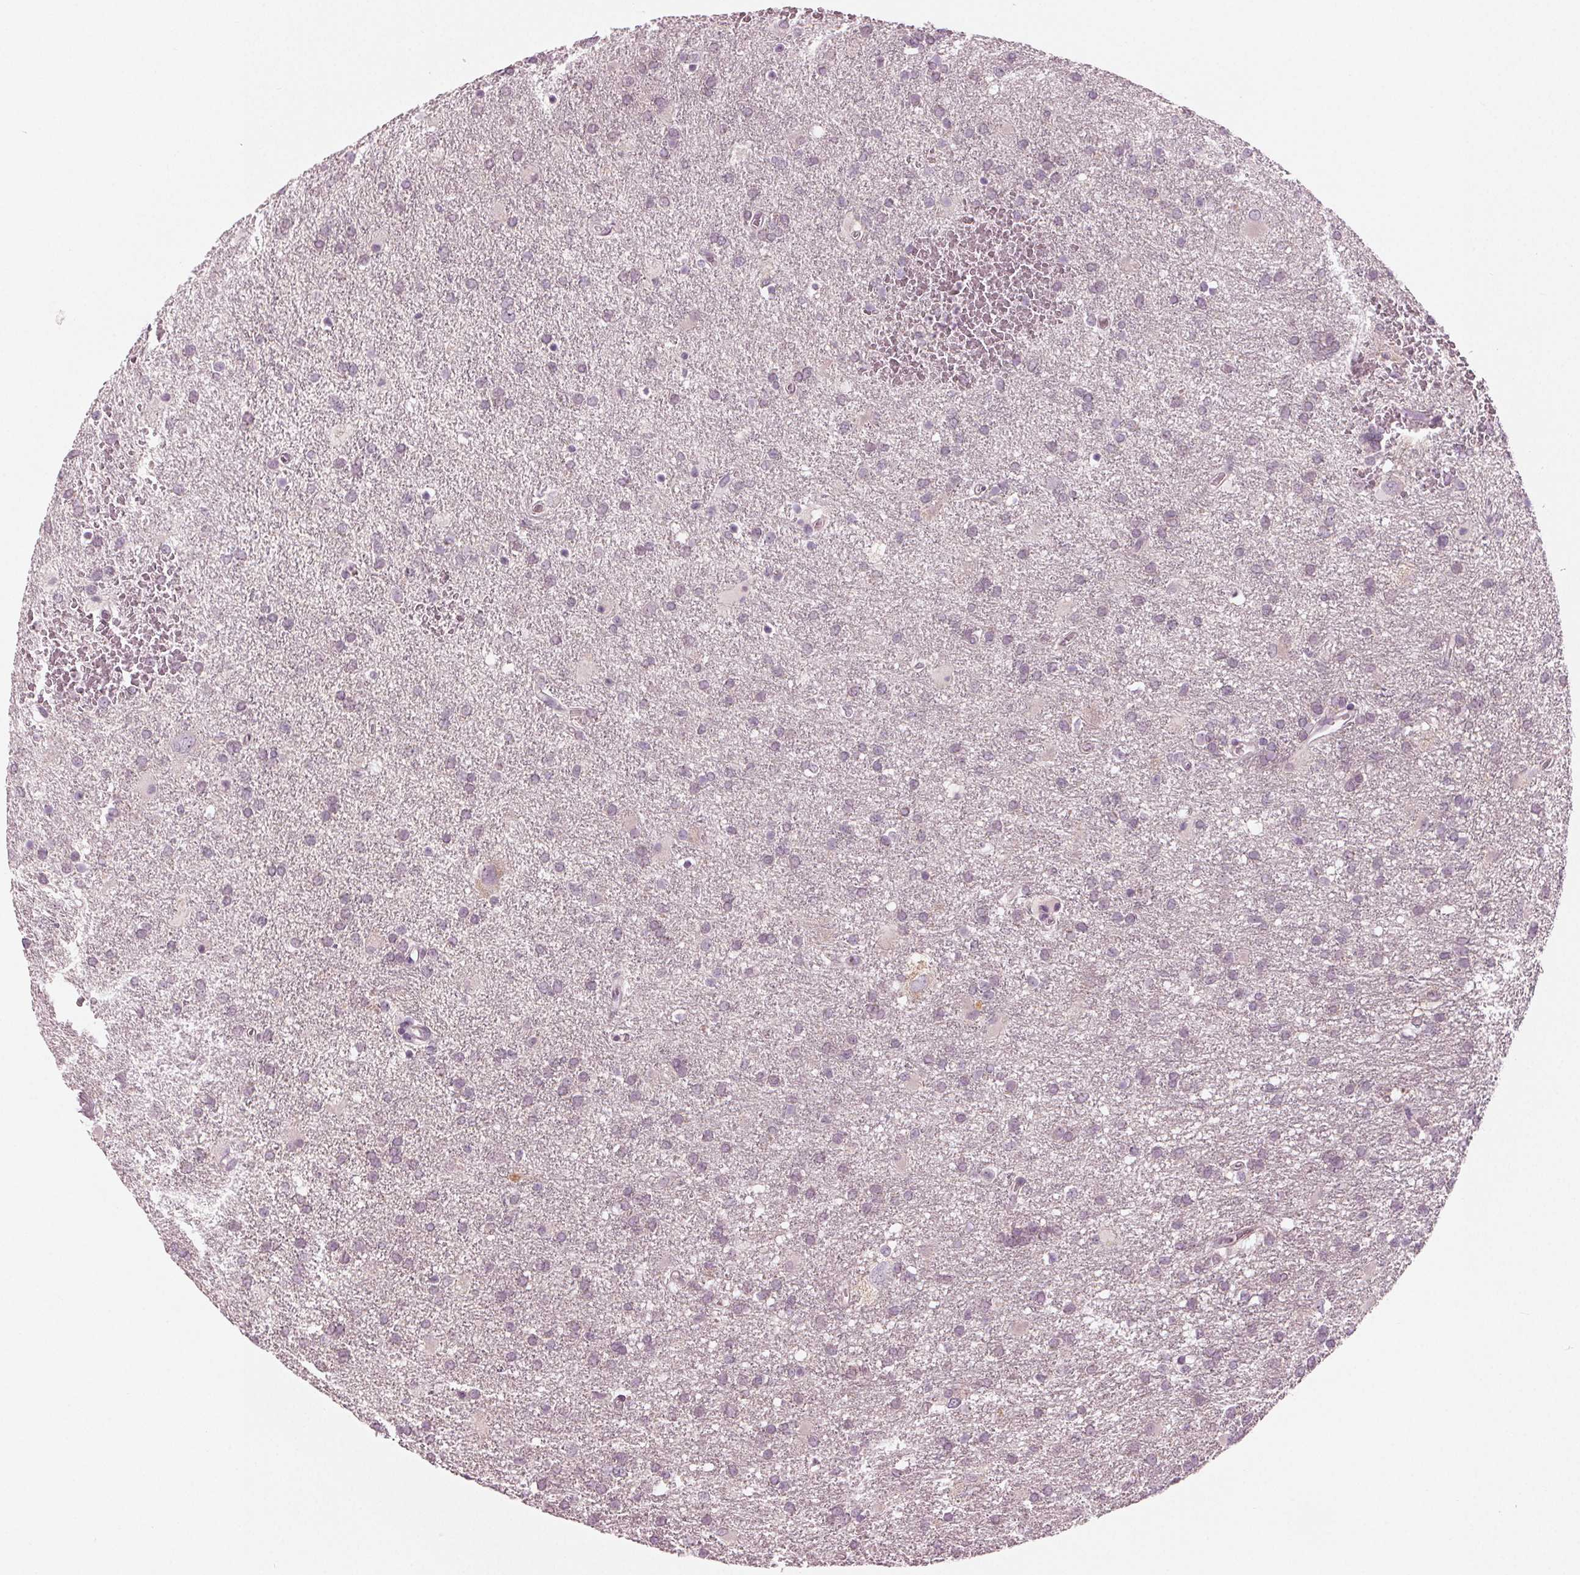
{"staining": {"intensity": "negative", "quantity": "none", "location": "none"}, "tissue": "glioma", "cell_type": "Tumor cells", "image_type": "cancer", "snomed": [{"axis": "morphology", "description": "Glioma, malignant, Low grade"}, {"axis": "topography", "description": "Brain"}], "caption": "IHC of human low-grade glioma (malignant) exhibits no expression in tumor cells.", "gene": "PRAP1", "patient": {"sex": "male", "age": 66}}